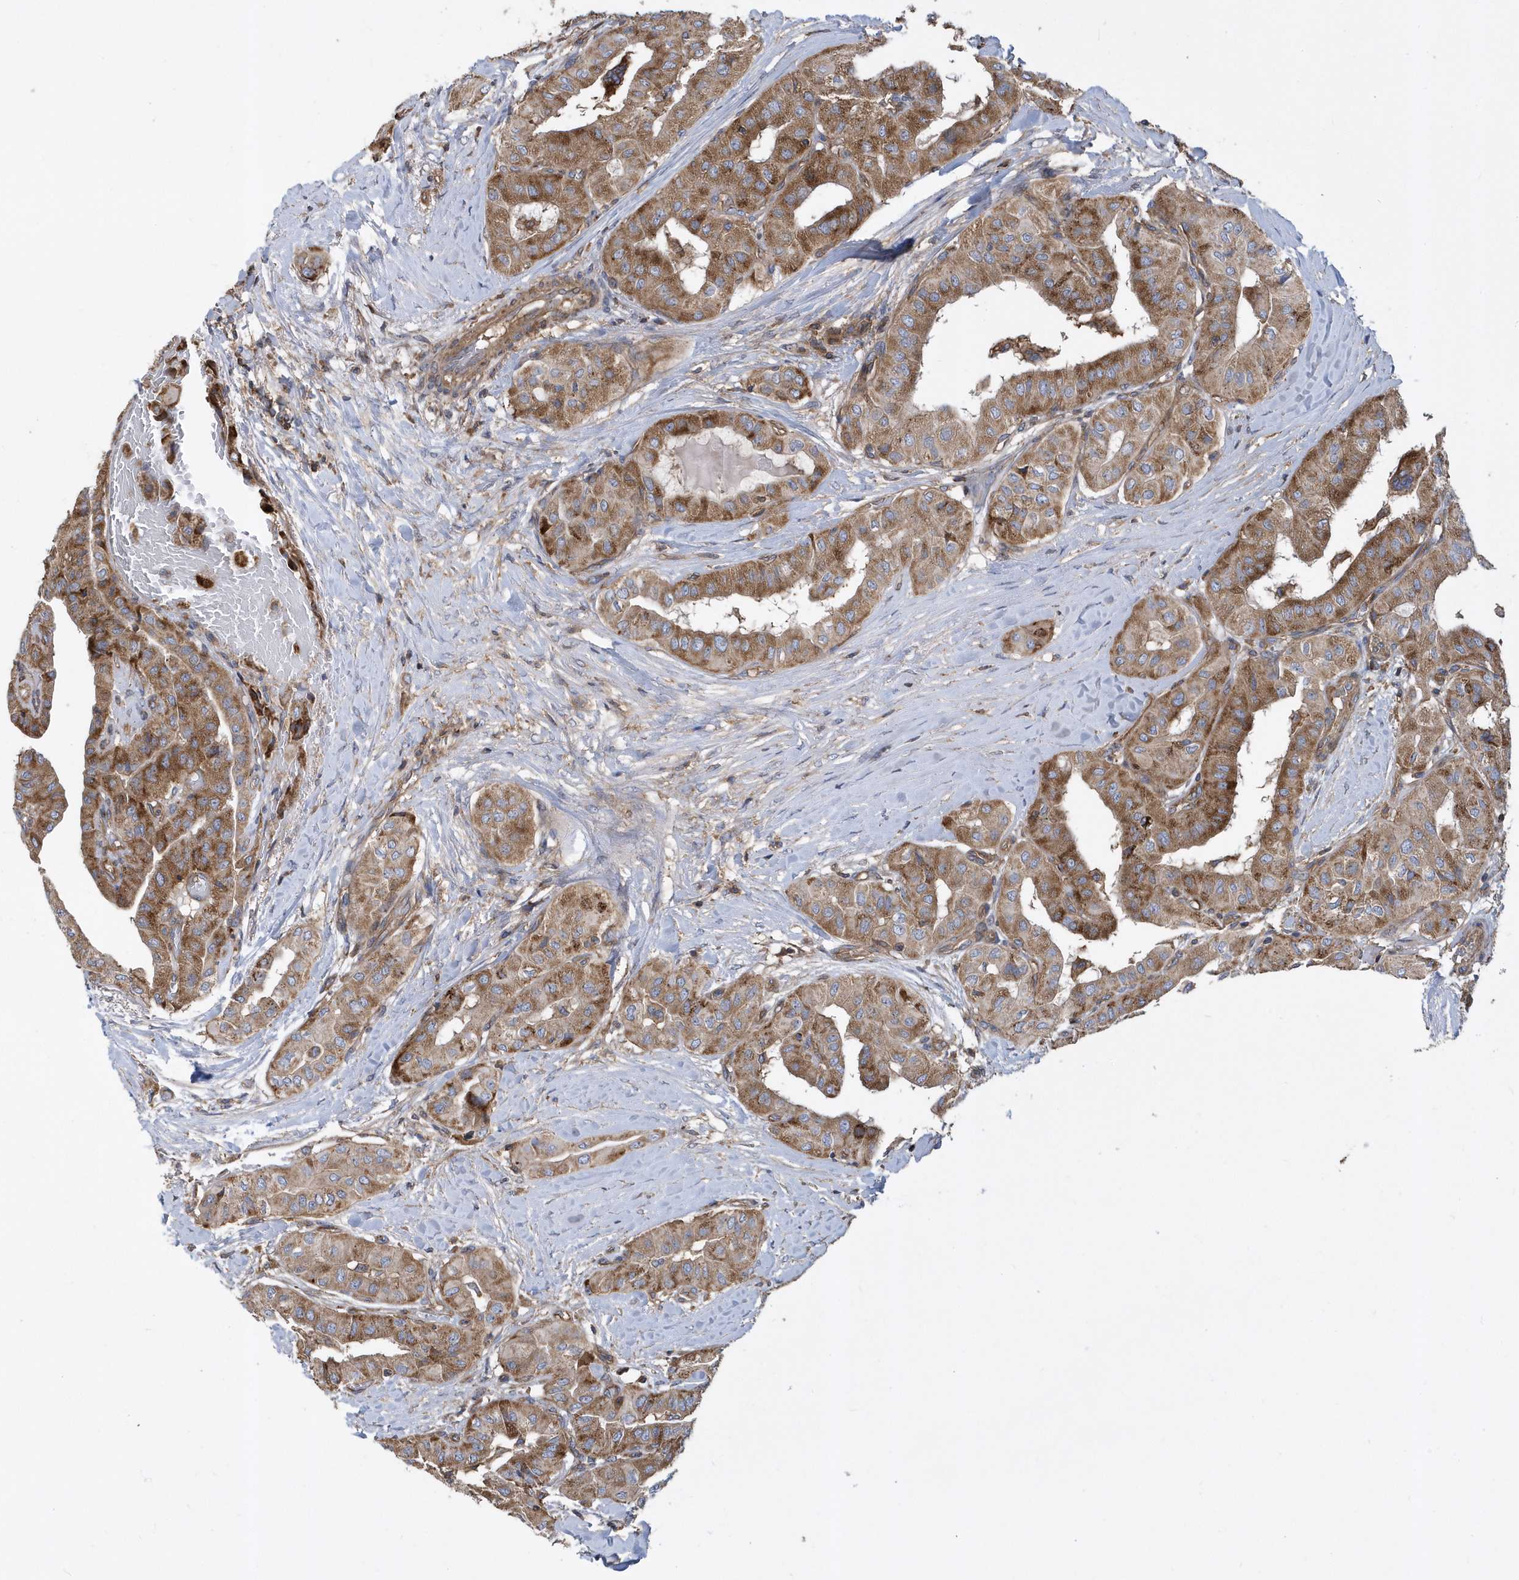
{"staining": {"intensity": "moderate", "quantity": ">75%", "location": "cytoplasmic/membranous"}, "tissue": "thyroid cancer", "cell_type": "Tumor cells", "image_type": "cancer", "snomed": [{"axis": "morphology", "description": "Papillary adenocarcinoma, NOS"}, {"axis": "topography", "description": "Thyroid gland"}], "caption": "This is an image of IHC staining of thyroid cancer (papillary adenocarcinoma), which shows moderate positivity in the cytoplasmic/membranous of tumor cells.", "gene": "TRAIP", "patient": {"sex": "female", "age": 59}}